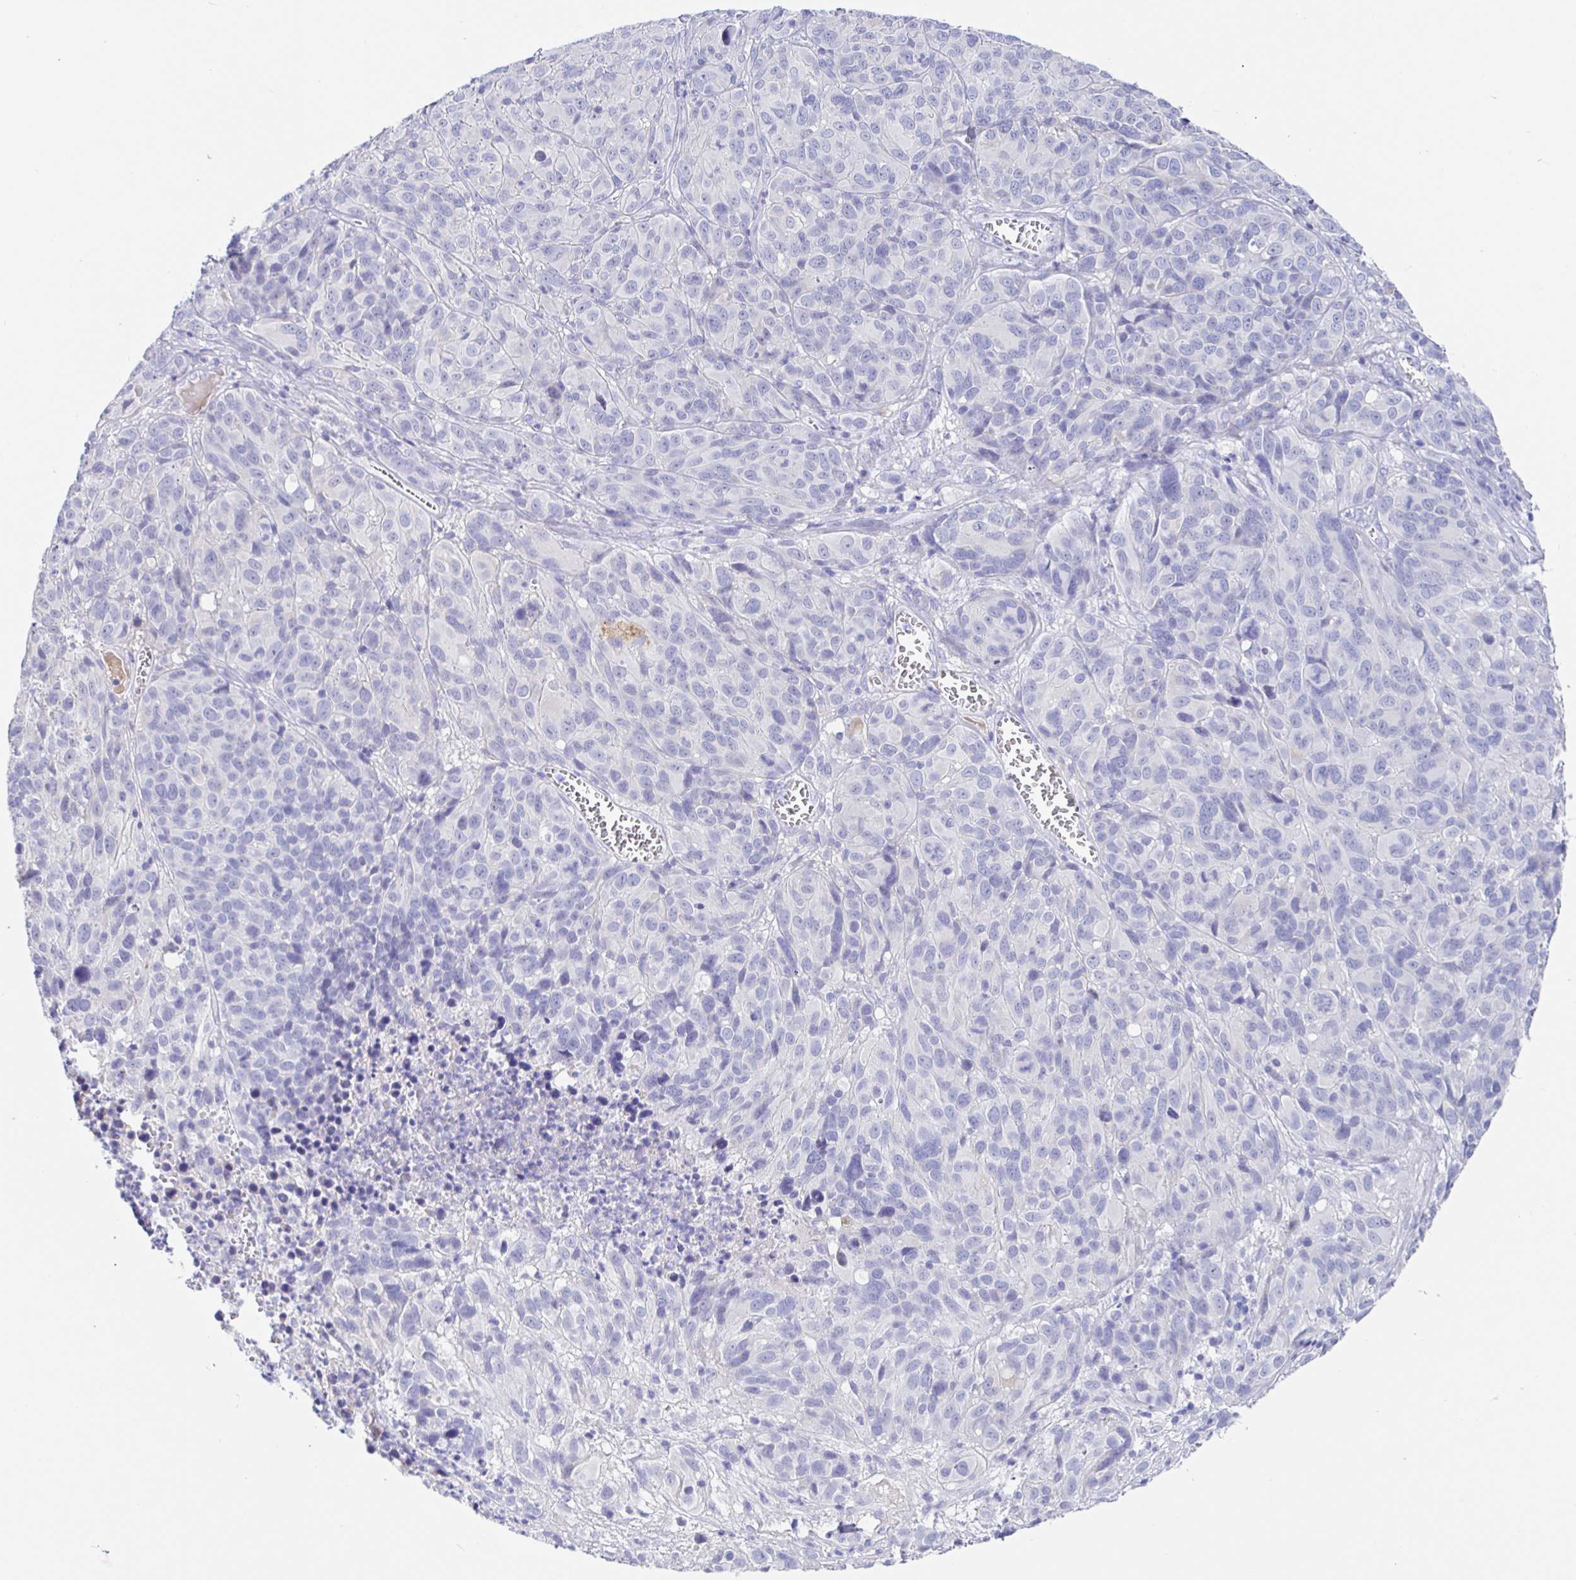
{"staining": {"intensity": "negative", "quantity": "none", "location": "none"}, "tissue": "melanoma", "cell_type": "Tumor cells", "image_type": "cancer", "snomed": [{"axis": "morphology", "description": "Malignant melanoma, NOS"}, {"axis": "topography", "description": "Skin"}], "caption": "Malignant melanoma was stained to show a protein in brown. There is no significant staining in tumor cells.", "gene": "MAOA", "patient": {"sex": "male", "age": 51}}